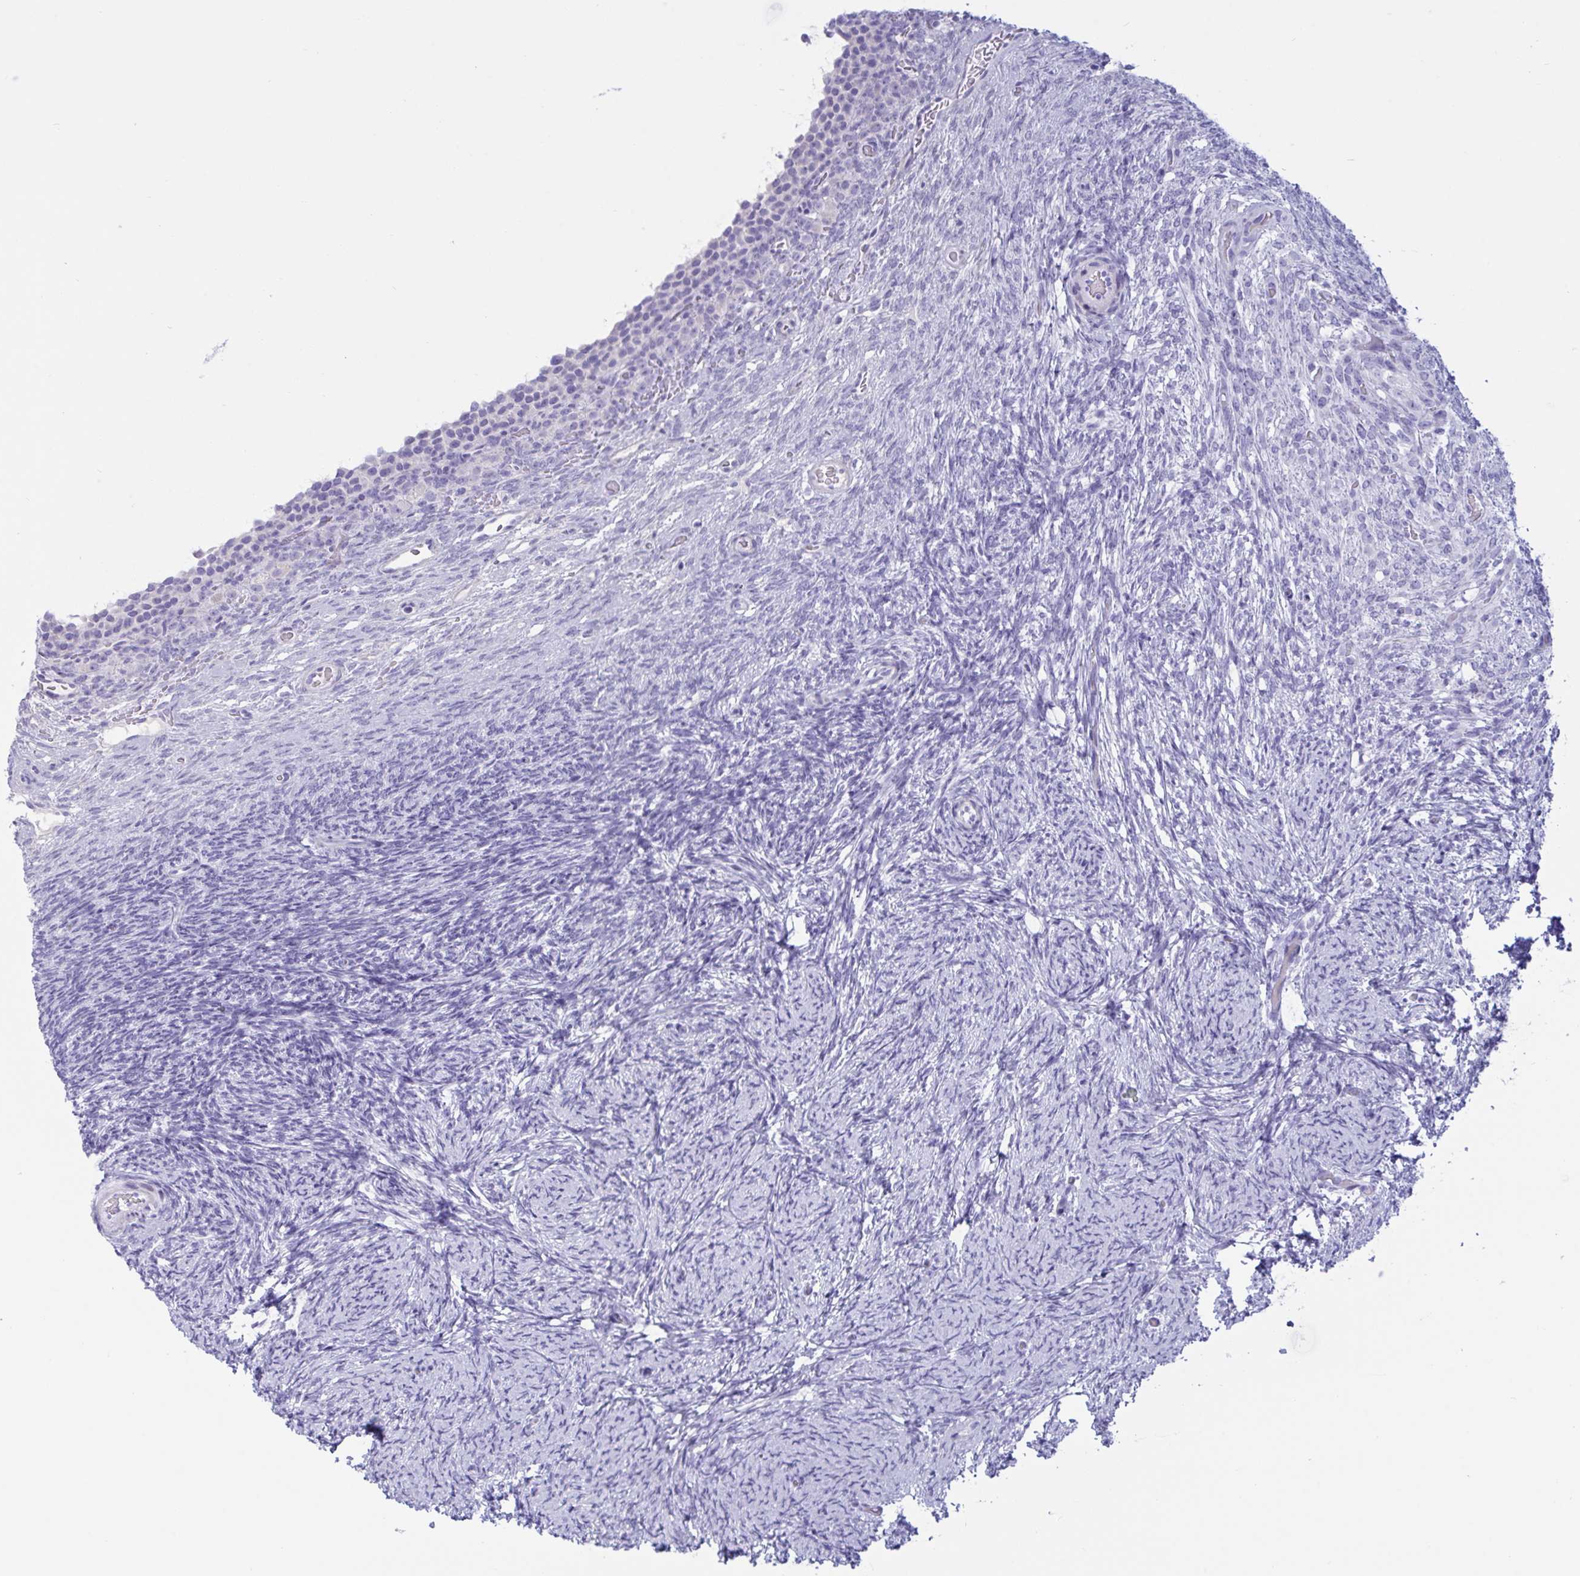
{"staining": {"intensity": "negative", "quantity": "none", "location": "none"}, "tissue": "ovary", "cell_type": "Follicle cells", "image_type": "normal", "snomed": [{"axis": "morphology", "description": "Normal tissue, NOS"}, {"axis": "topography", "description": "Ovary"}], "caption": "IHC micrograph of benign ovary: human ovary stained with DAB (3,3'-diaminobenzidine) shows no significant protein staining in follicle cells.", "gene": "OXLD1", "patient": {"sex": "female", "age": 34}}